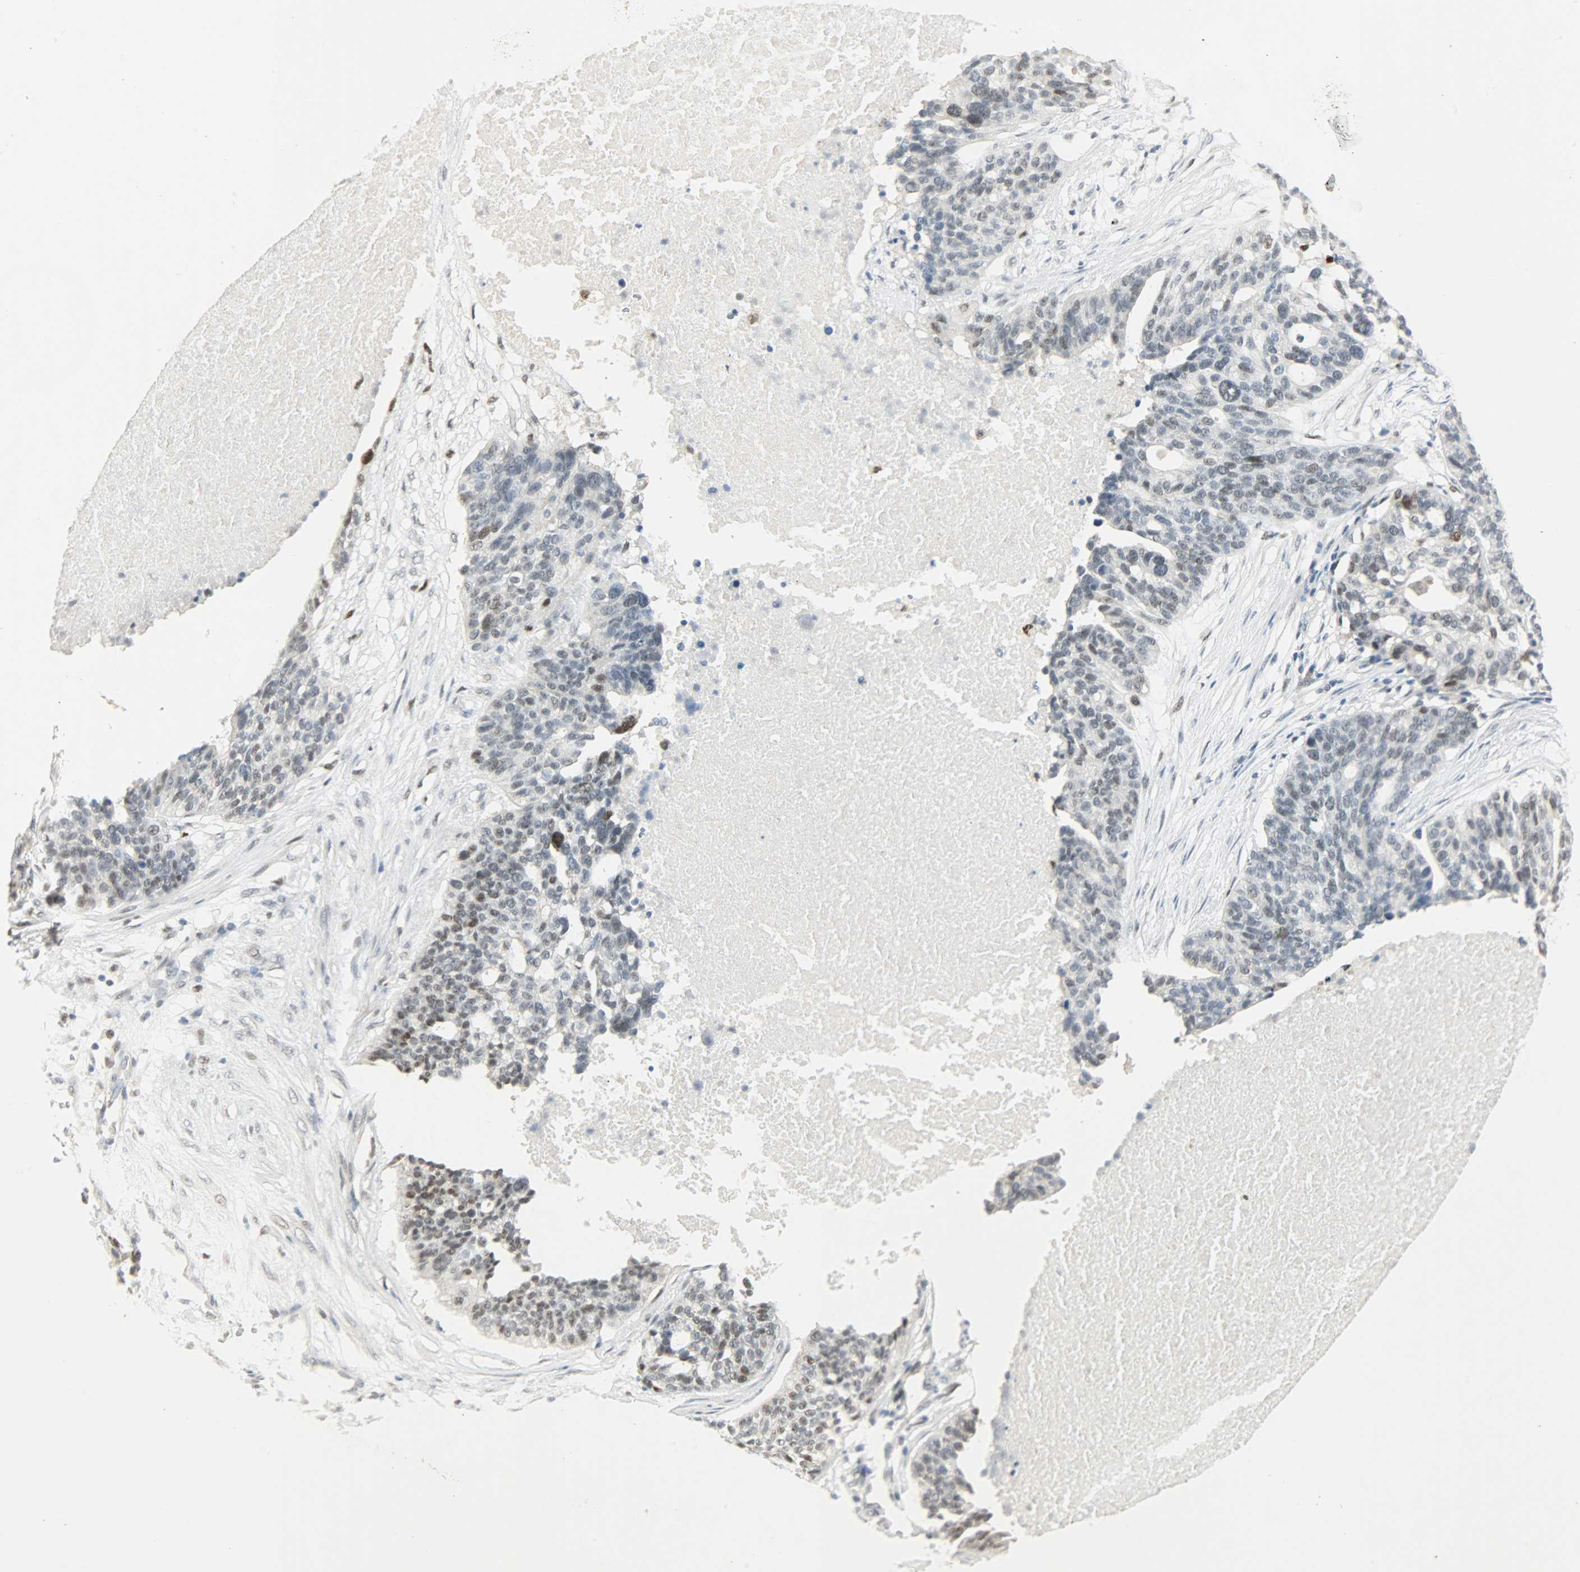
{"staining": {"intensity": "moderate", "quantity": "25%-75%", "location": "nuclear"}, "tissue": "ovarian cancer", "cell_type": "Tumor cells", "image_type": "cancer", "snomed": [{"axis": "morphology", "description": "Cystadenocarcinoma, serous, NOS"}, {"axis": "topography", "description": "Ovary"}], "caption": "This micrograph demonstrates IHC staining of ovarian cancer, with medium moderate nuclear expression in about 25%-75% of tumor cells.", "gene": "PPARG", "patient": {"sex": "female", "age": 59}}